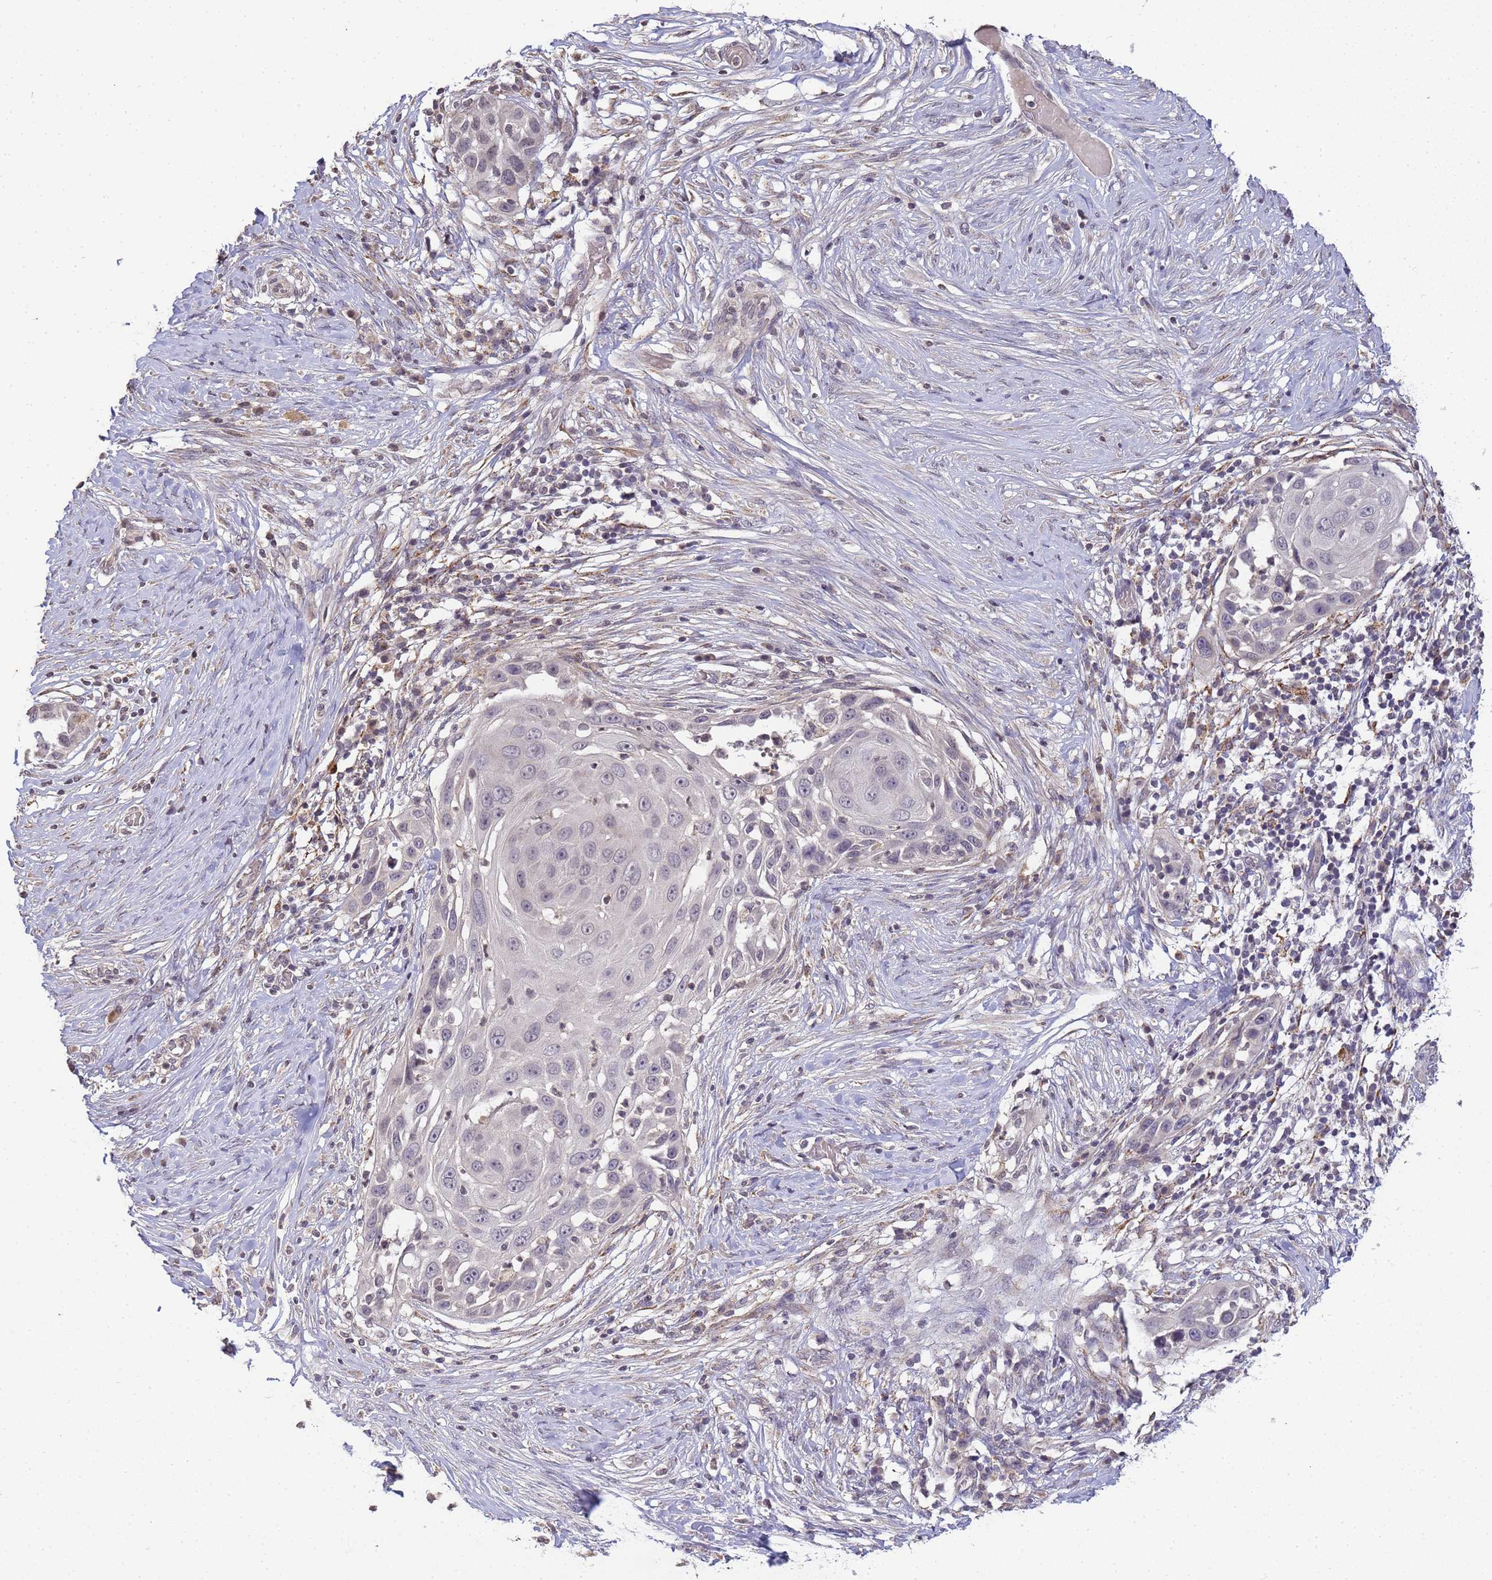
{"staining": {"intensity": "negative", "quantity": "none", "location": "none"}, "tissue": "skin cancer", "cell_type": "Tumor cells", "image_type": "cancer", "snomed": [{"axis": "morphology", "description": "Squamous cell carcinoma, NOS"}, {"axis": "topography", "description": "Skin"}], "caption": "Tumor cells show no significant staining in skin cancer (squamous cell carcinoma).", "gene": "MYL7", "patient": {"sex": "female", "age": 44}}